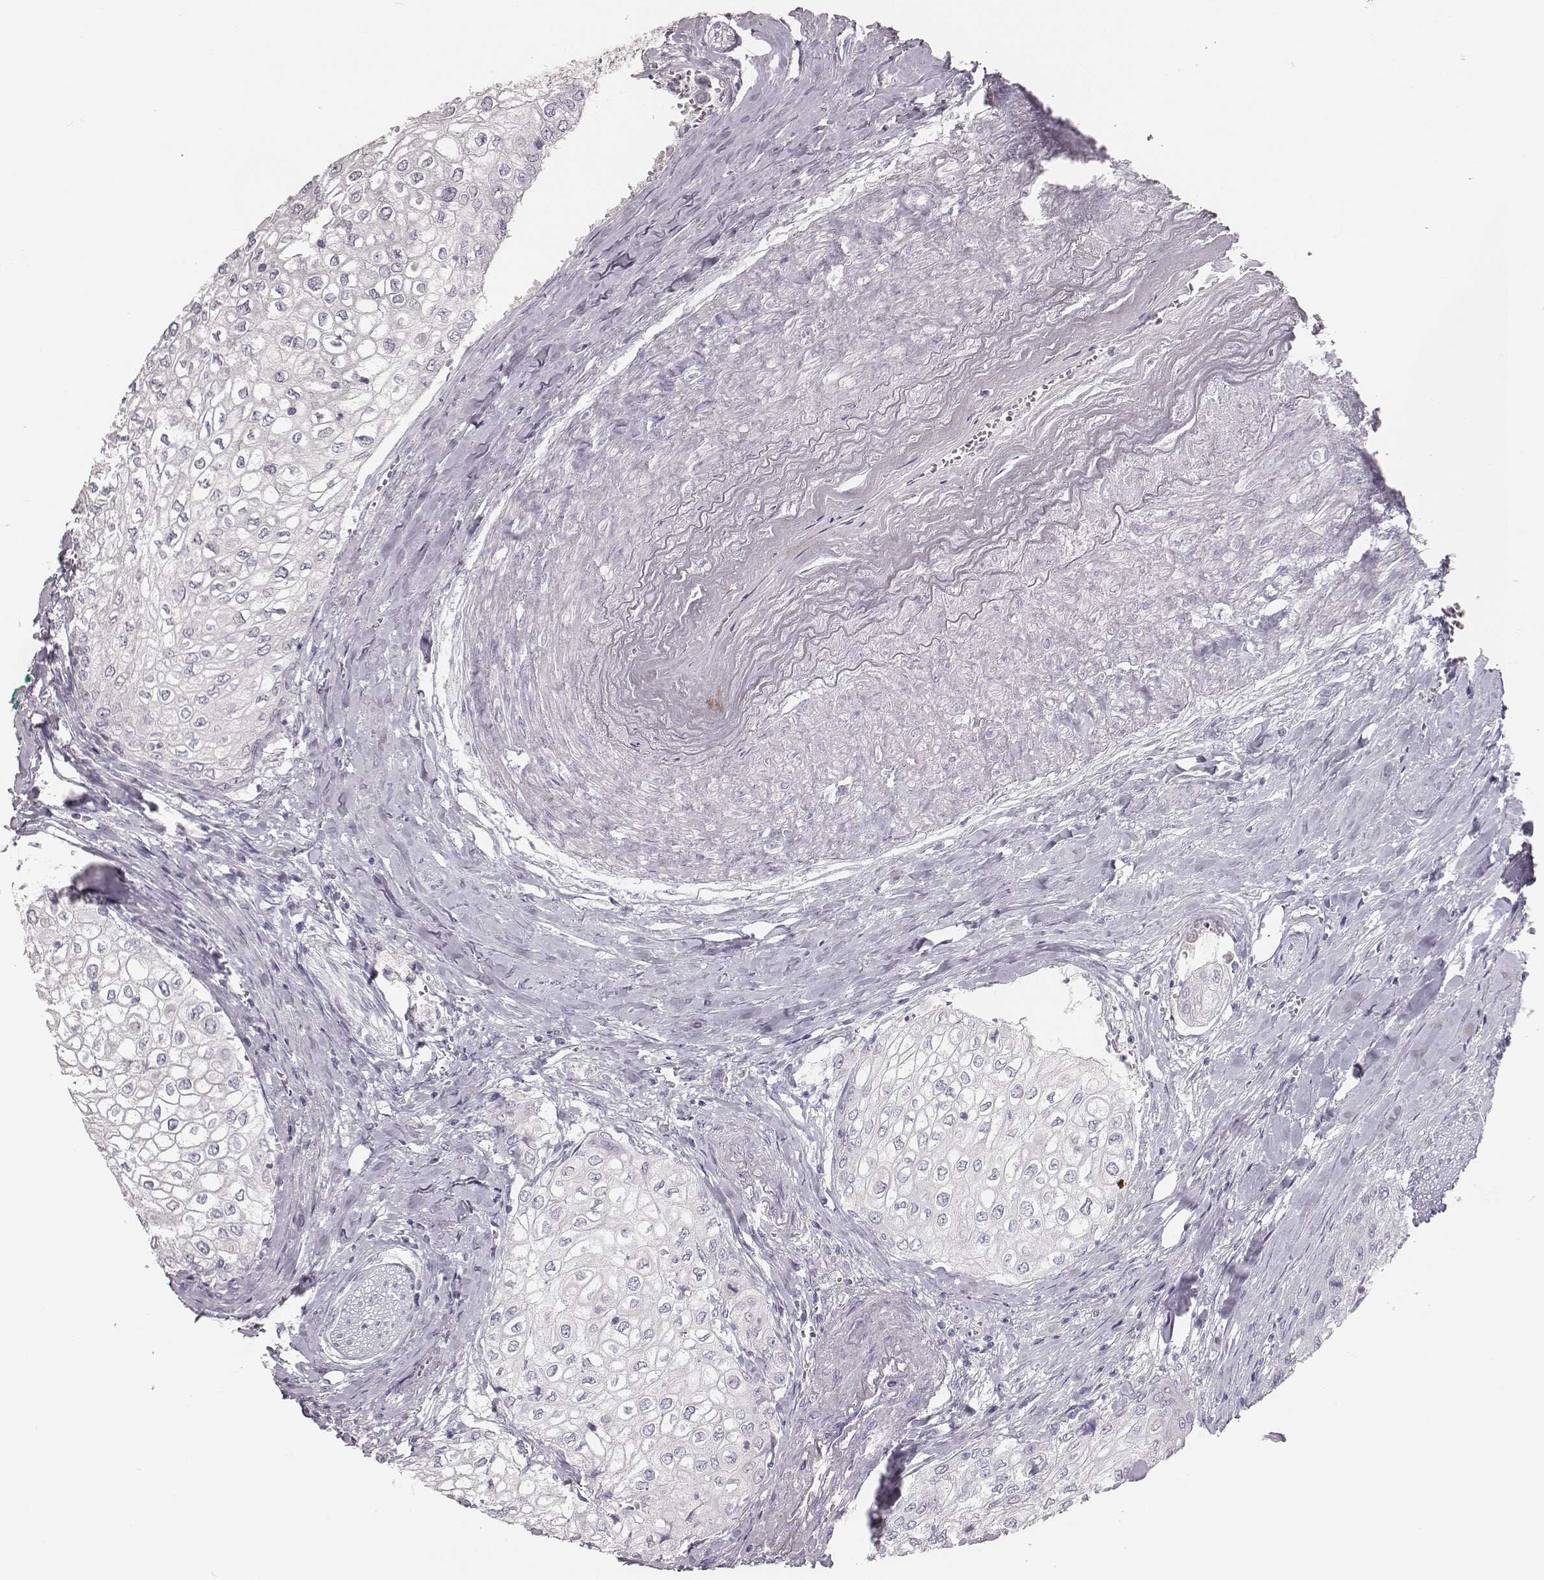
{"staining": {"intensity": "negative", "quantity": "none", "location": "none"}, "tissue": "urothelial cancer", "cell_type": "Tumor cells", "image_type": "cancer", "snomed": [{"axis": "morphology", "description": "Urothelial carcinoma, High grade"}, {"axis": "topography", "description": "Urinary bladder"}], "caption": "A high-resolution micrograph shows IHC staining of urothelial carcinoma (high-grade), which shows no significant staining in tumor cells.", "gene": "MYH6", "patient": {"sex": "male", "age": 62}}